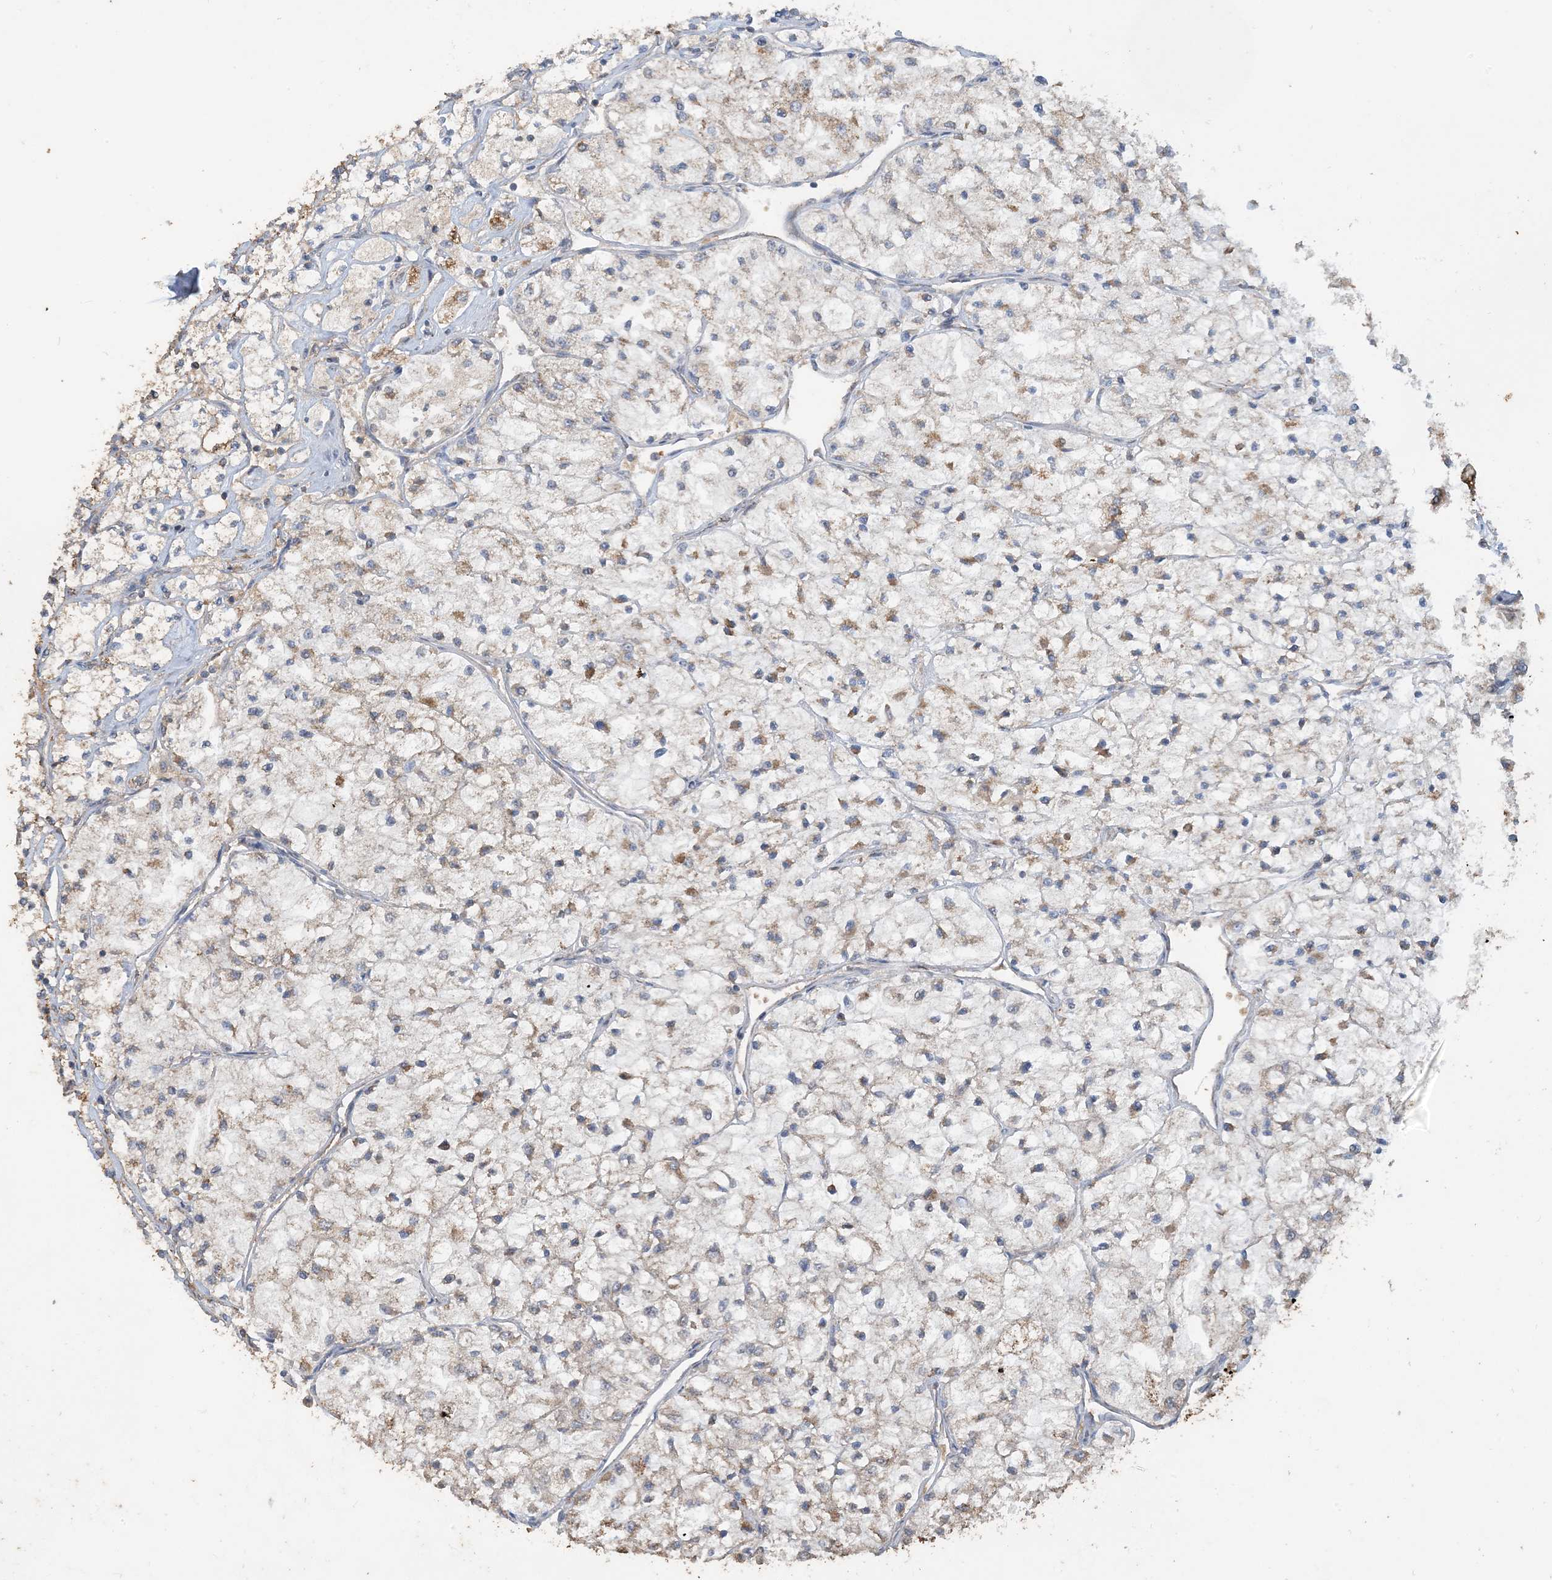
{"staining": {"intensity": "strong", "quantity": "25%-75%", "location": "cytoplasmic/membranous"}, "tissue": "renal cancer", "cell_type": "Tumor cells", "image_type": "cancer", "snomed": [{"axis": "morphology", "description": "Adenocarcinoma, NOS"}, {"axis": "topography", "description": "Kidney"}], "caption": "Adenocarcinoma (renal) was stained to show a protein in brown. There is high levels of strong cytoplasmic/membranous positivity in approximately 25%-75% of tumor cells. Immunohistochemistry stains the protein in brown and the nuclei are stained blue.", "gene": "SFMBT2", "patient": {"sex": "male", "age": 80}}